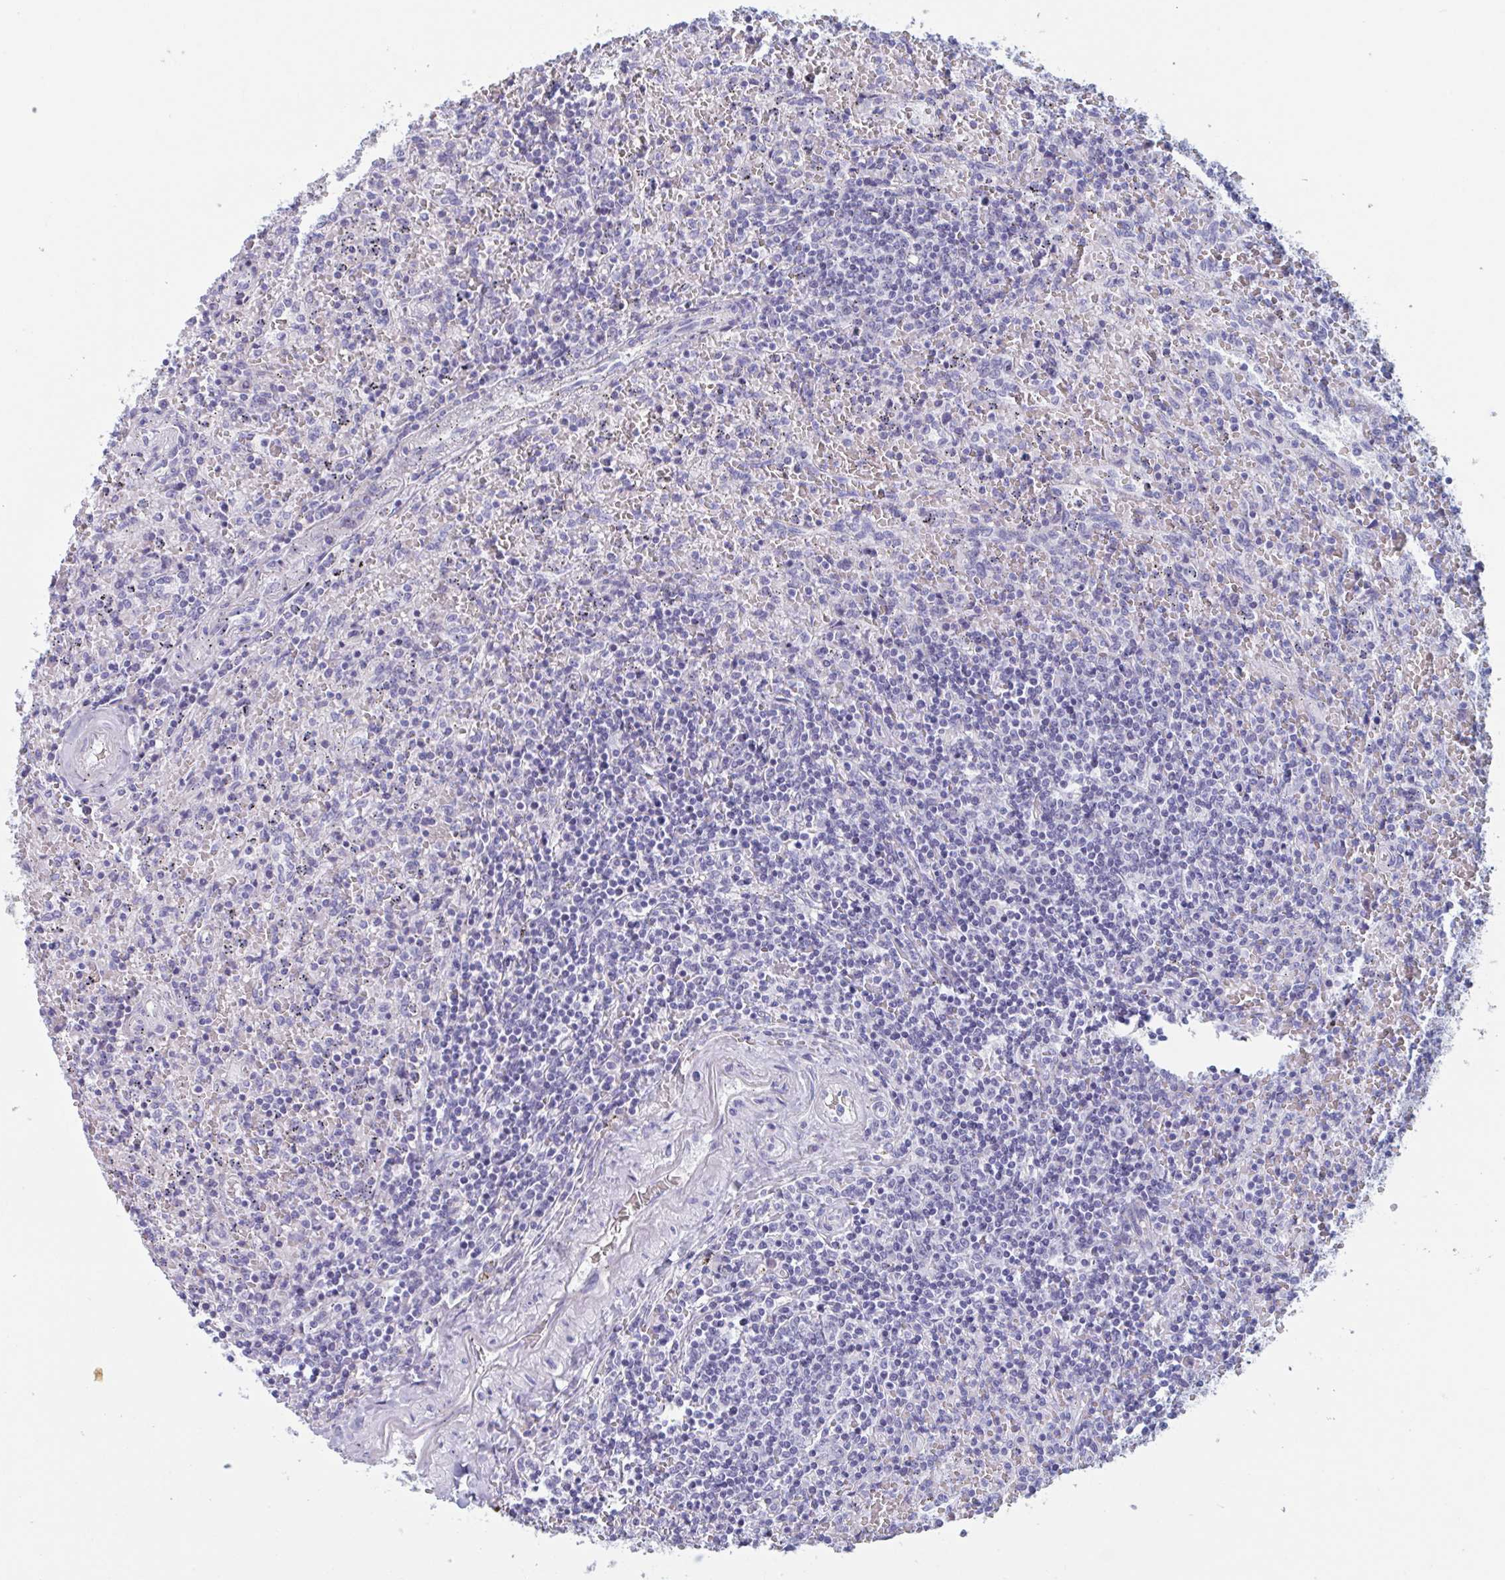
{"staining": {"intensity": "negative", "quantity": "none", "location": "none"}, "tissue": "lymphoma", "cell_type": "Tumor cells", "image_type": "cancer", "snomed": [{"axis": "morphology", "description": "Malignant lymphoma, non-Hodgkin's type, Low grade"}, {"axis": "topography", "description": "Spleen"}], "caption": "Tumor cells are negative for protein expression in human lymphoma.", "gene": "HSD11B2", "patient": {"sex": "female", "age": 64}}